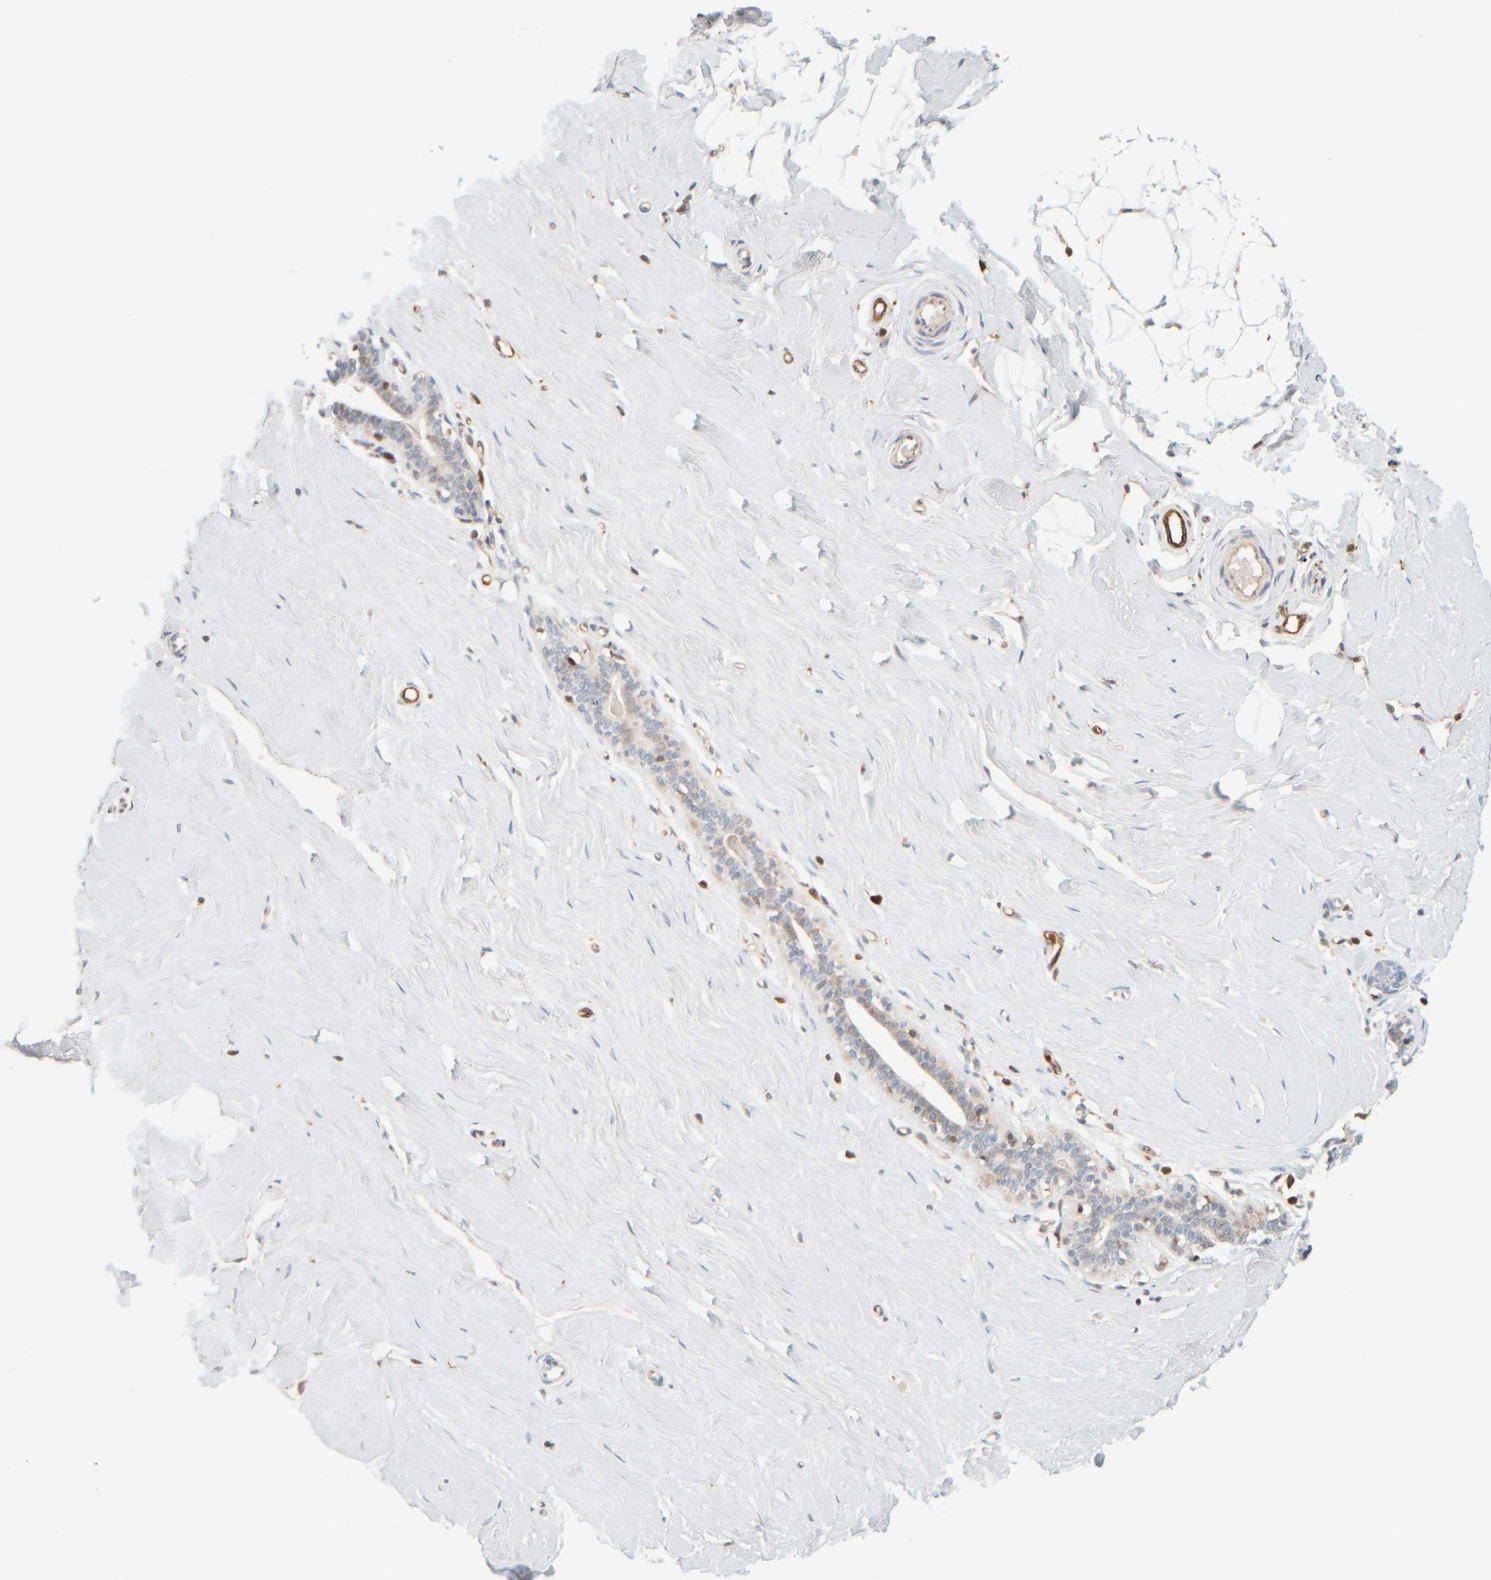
{"staining": {"intensity": "negative", "quantity": "none", "location": "none"}, "tissue": "breast", "cell_type": "Adipocytes", "image_type": "normal", "snomed": [{"axis": "morphology", "description": "Normal tissue, NOS"}, {"axis": "topography", "description": "Breast"}], "caption": "IHC histopathology image of normal breast: breast stained with DAB (3,3'-diaminobenzidine) demonstrates no significant protein expression in adipocytes.", "gene": "AARSD1", "patient": {"sex": "female", "age": 23}}